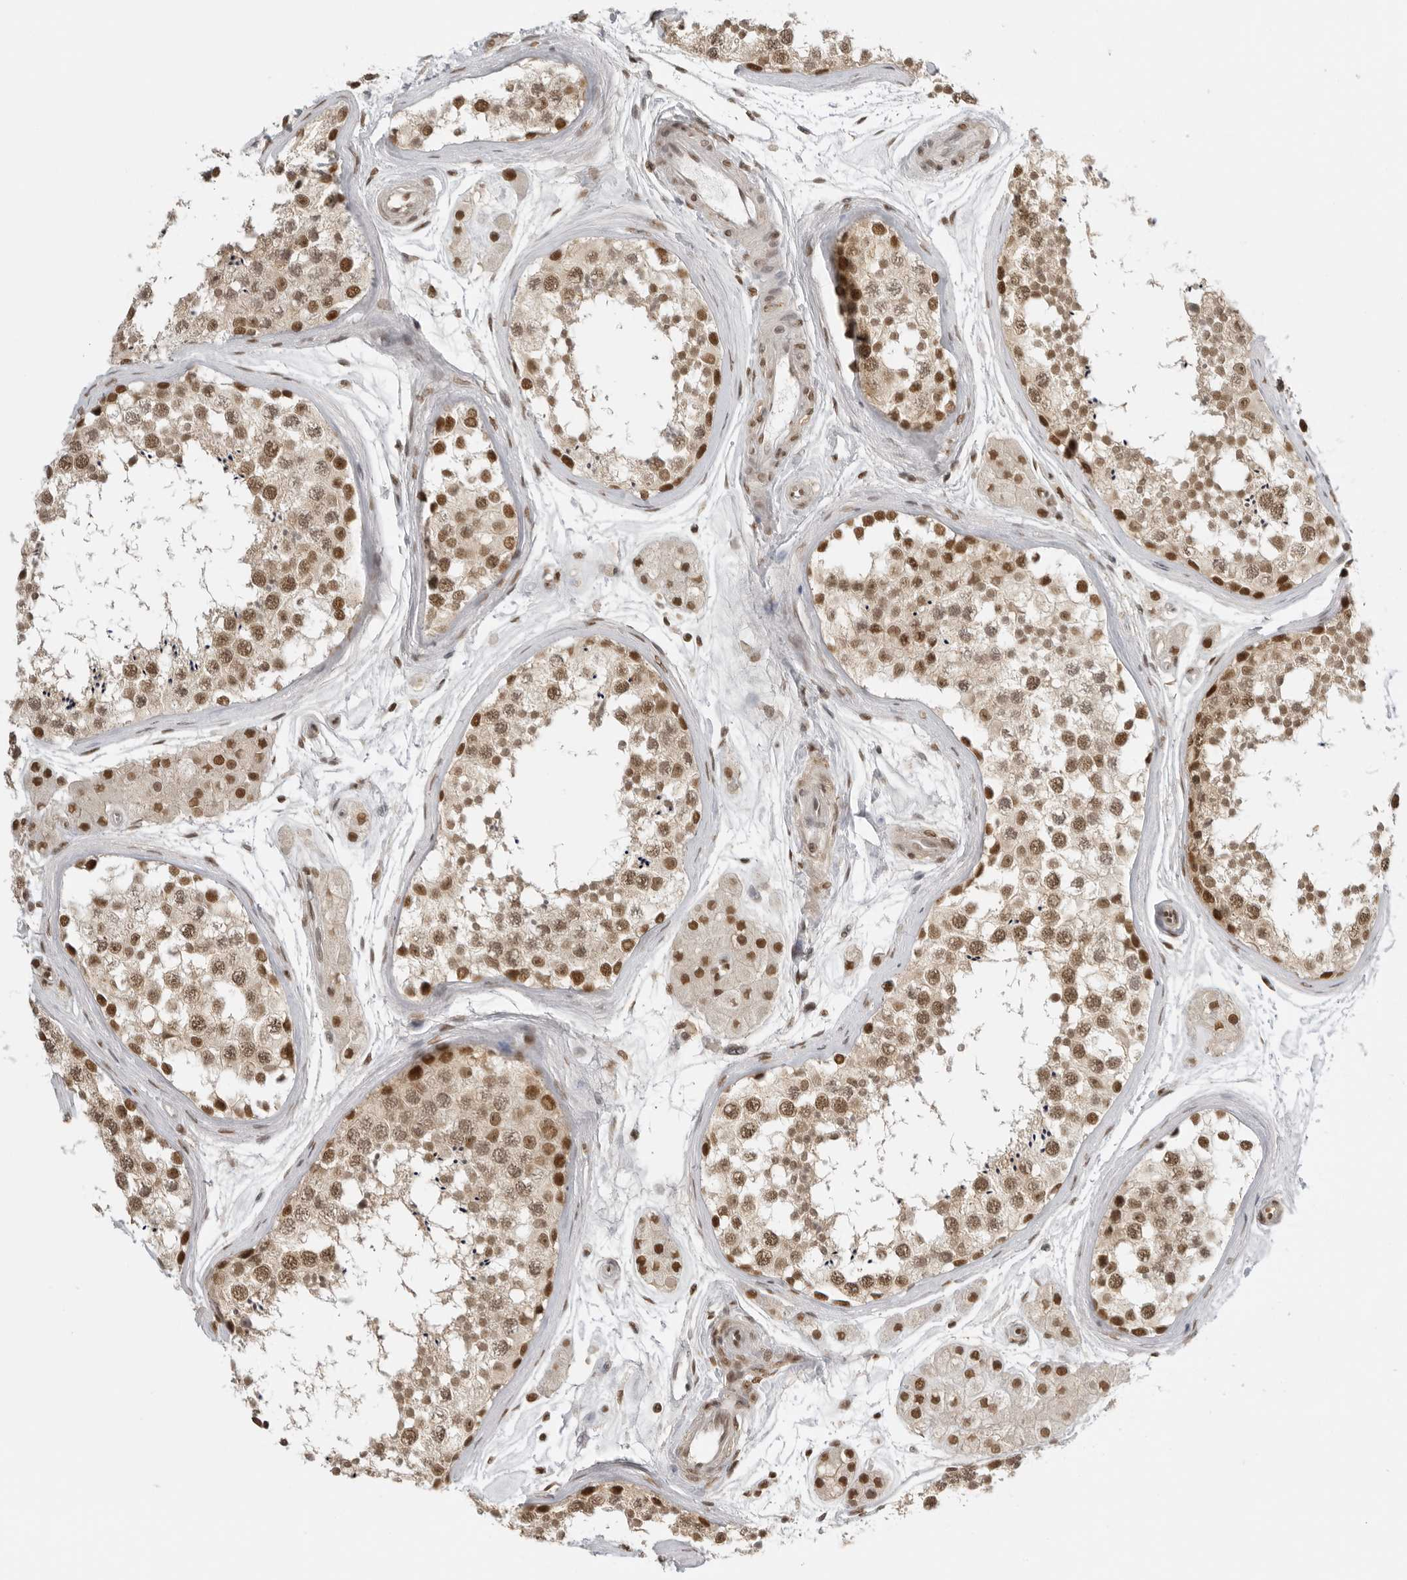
{"staining": {"intensity": "strong", "quantity": "25%-75%", "location": "nuclear"}, "tissue": "testis", "cell_type": "Cells in seminiferous ducts", "image_type": "normal", "snomed": [{"axis": "morphology", "description": "Normal tissue, NOS"}, {"axis": "topography", "description": "Testis"}], "caption": "Immunohistochemistry image of benign testis: human testis stained using immunohistochemistry (IHC) displays high levels of strong protein expression localized specifically in the nuclear of cells in seminiferous ducts, appearing as a nuclear brown color.", "gene": "RPA2", "patient": {"sex": "male", "age": 56}}